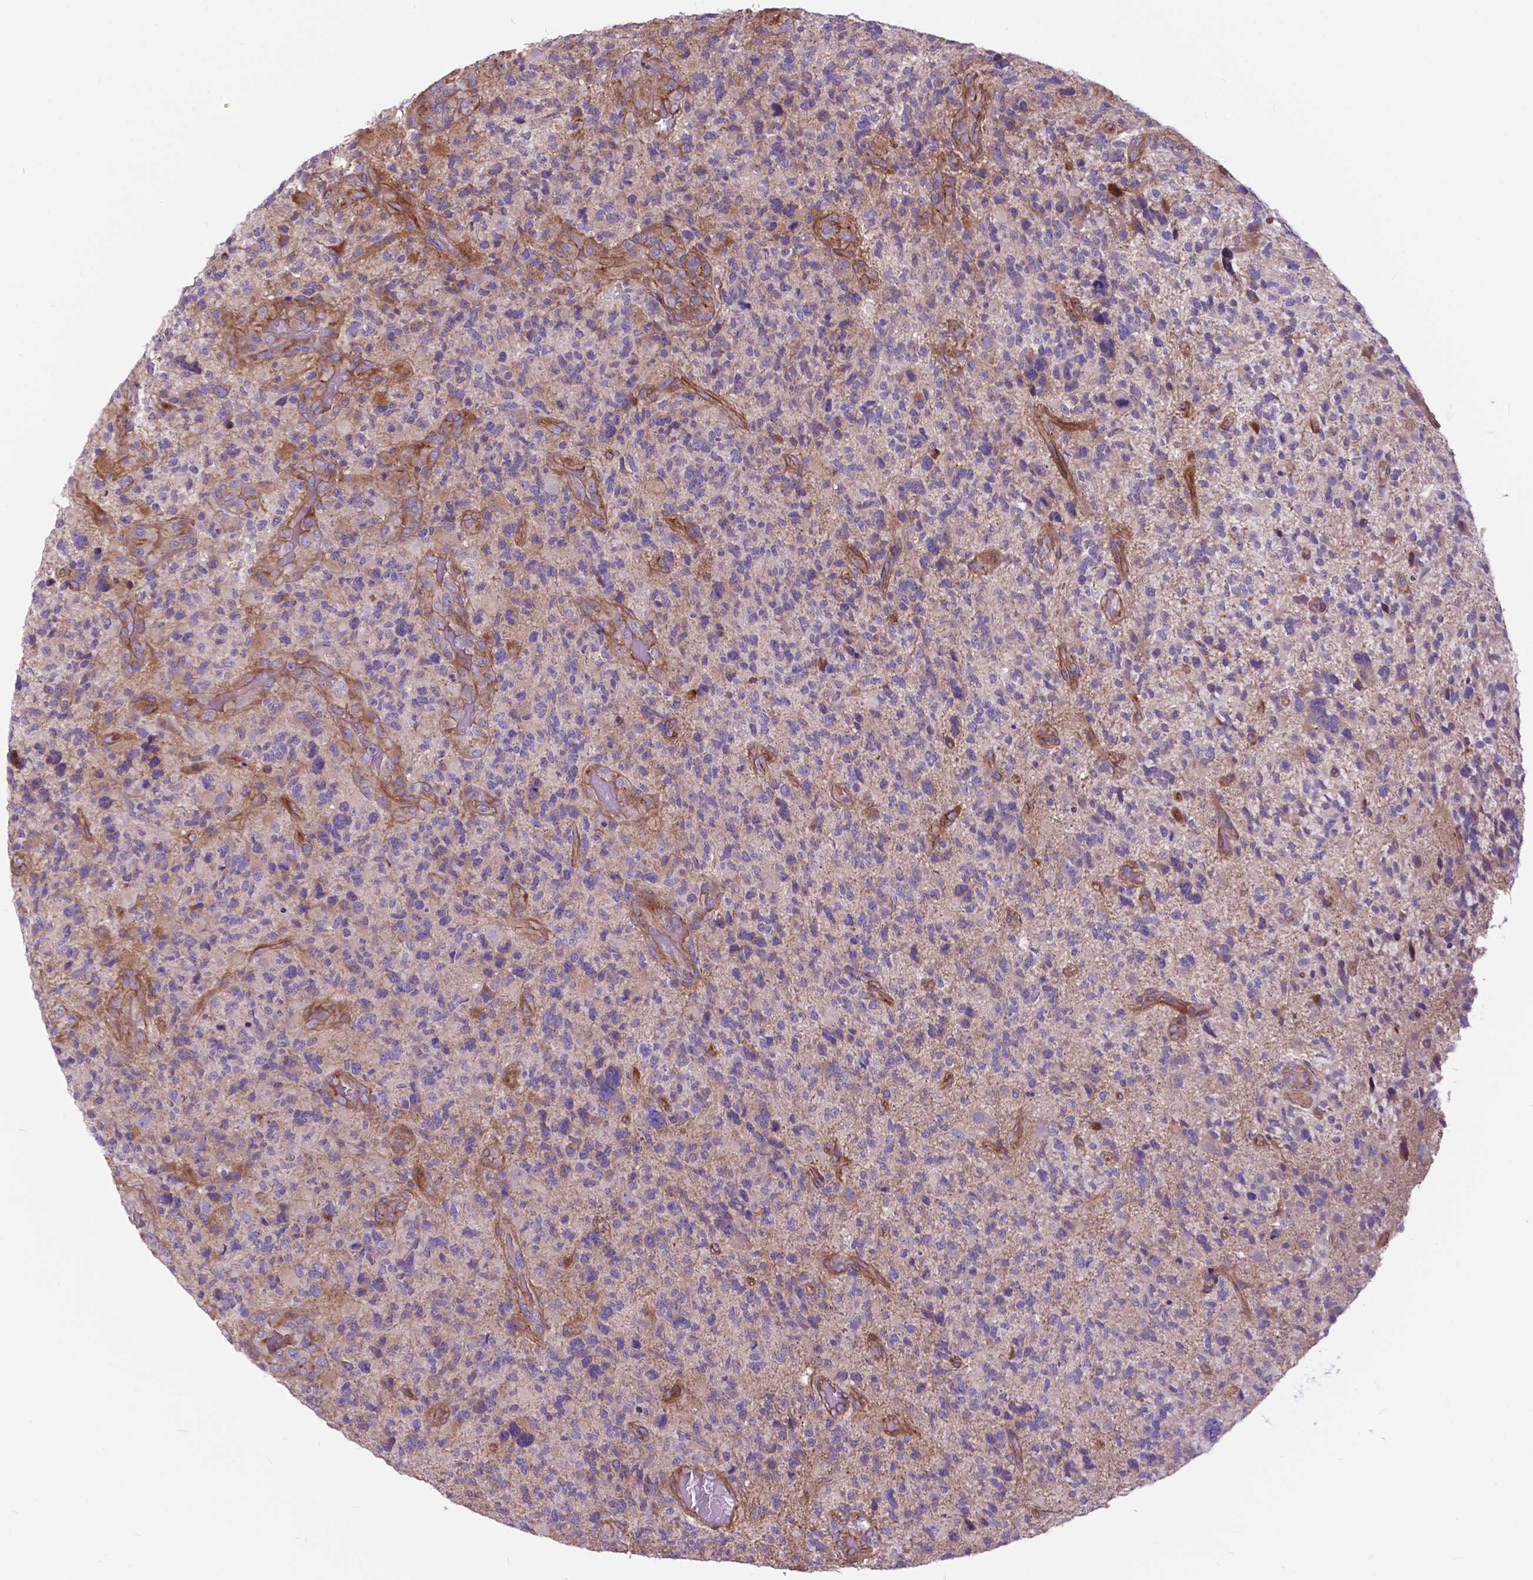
{"staining": {"intensity": "negative", "quantity": "none", "location": "none"}, "tissue": "glioma", "cell_type": "Tumor cells", "image_type": "cancer", "snomed": [{"axis": "morphology", "description": "Glioma, malignant, High grade"}, {"axis": "topography", "description": "Brain"}], "caption": "The photomicrograph exhibits no staining of tumor cells in malignant glioma (high-grade).", "gene": "FLT4", "patient": {"sex": "female", "age": 71}}